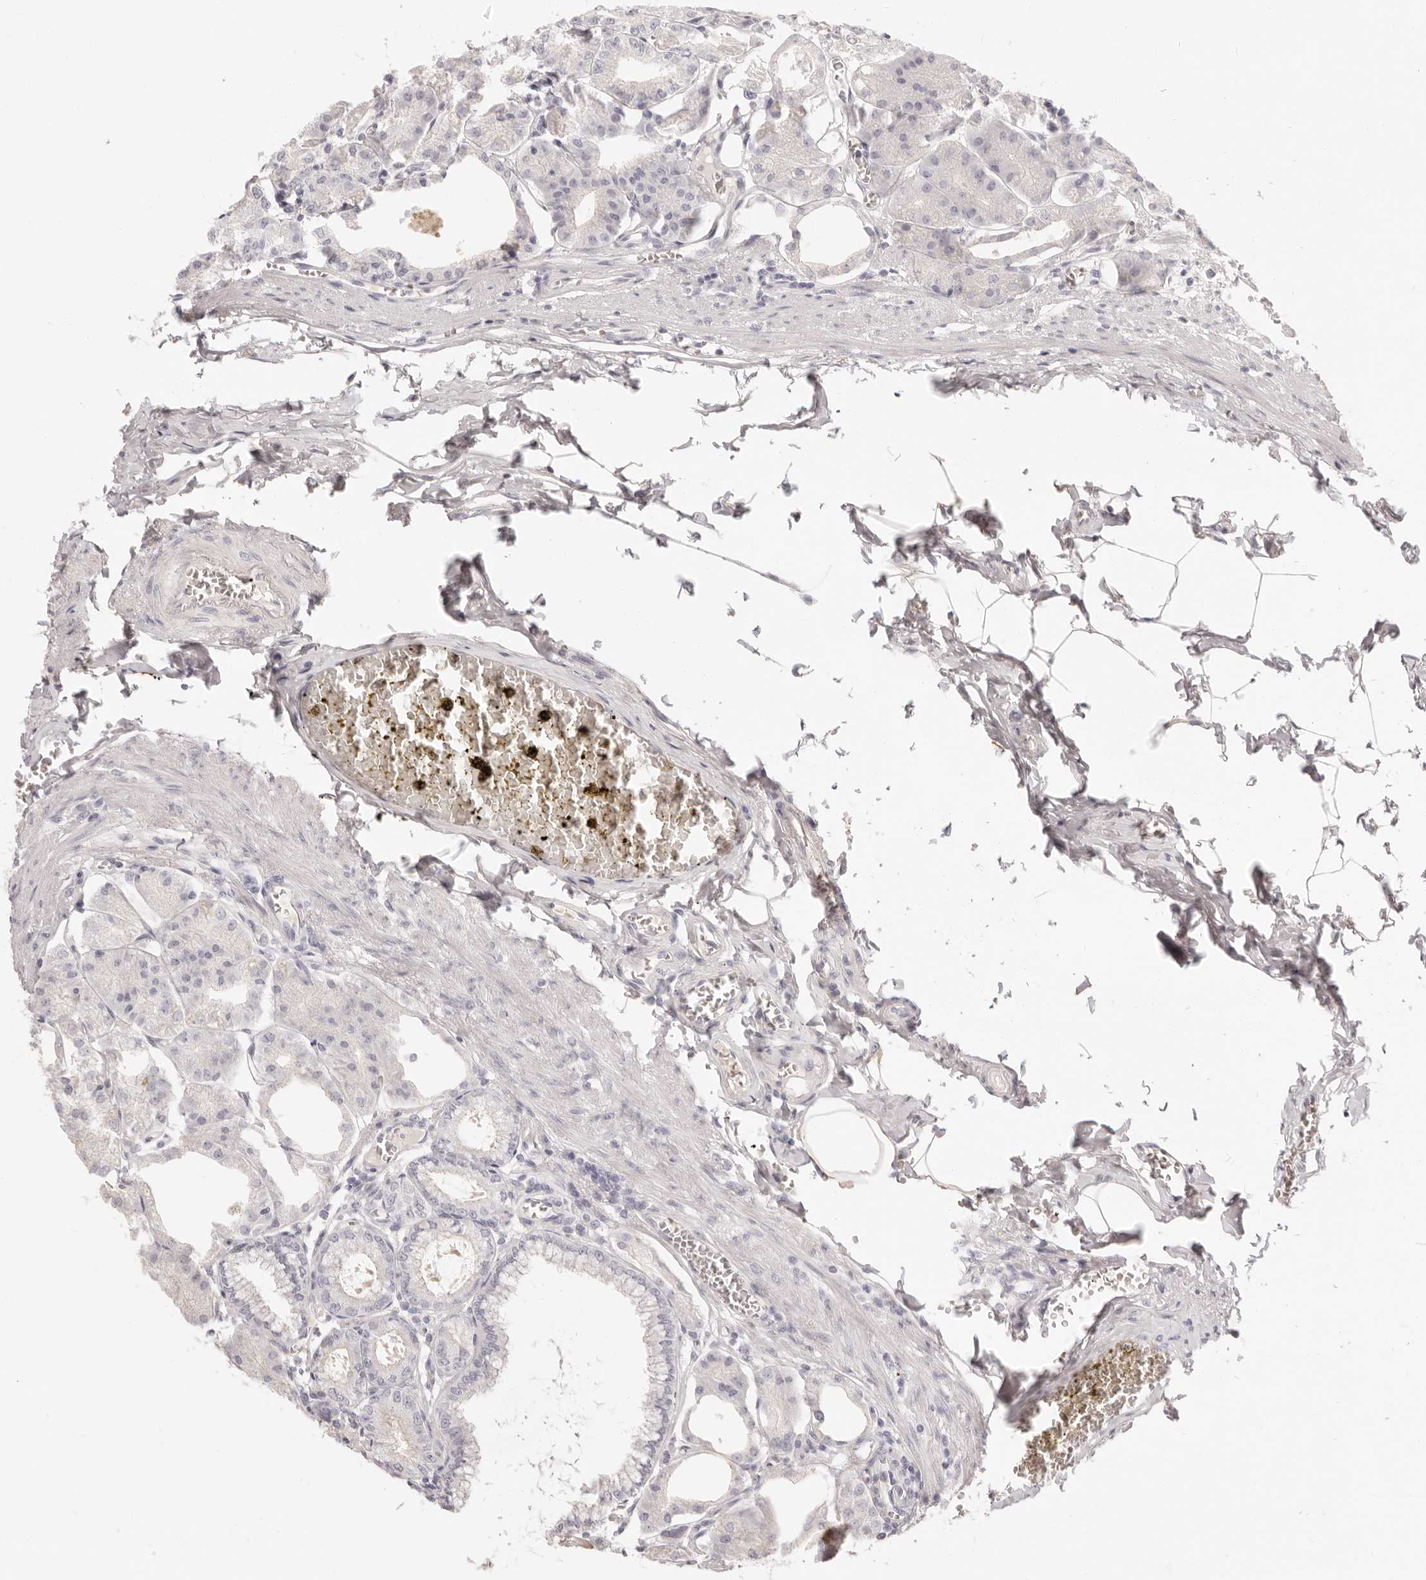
{"staining": {"intensity": "weak", "quantity": "<25%", "location": "cytoplasmic/membranous,nuclear"}, "tissue": "stomach", "cell_type": "Glandular cells", "image_type": "normal", "snomed": [{"axis": "morphology", "description": "Normal tissue, NOS"}, {"axis": "topography", "description": "Stomach, lower"}], "caption": "Immunohistochemical staining of unremarkable stomach displays no significant expression in glandular cells.", "gene": "FABP1", "patient": {"sex": "male", "age": 71}}